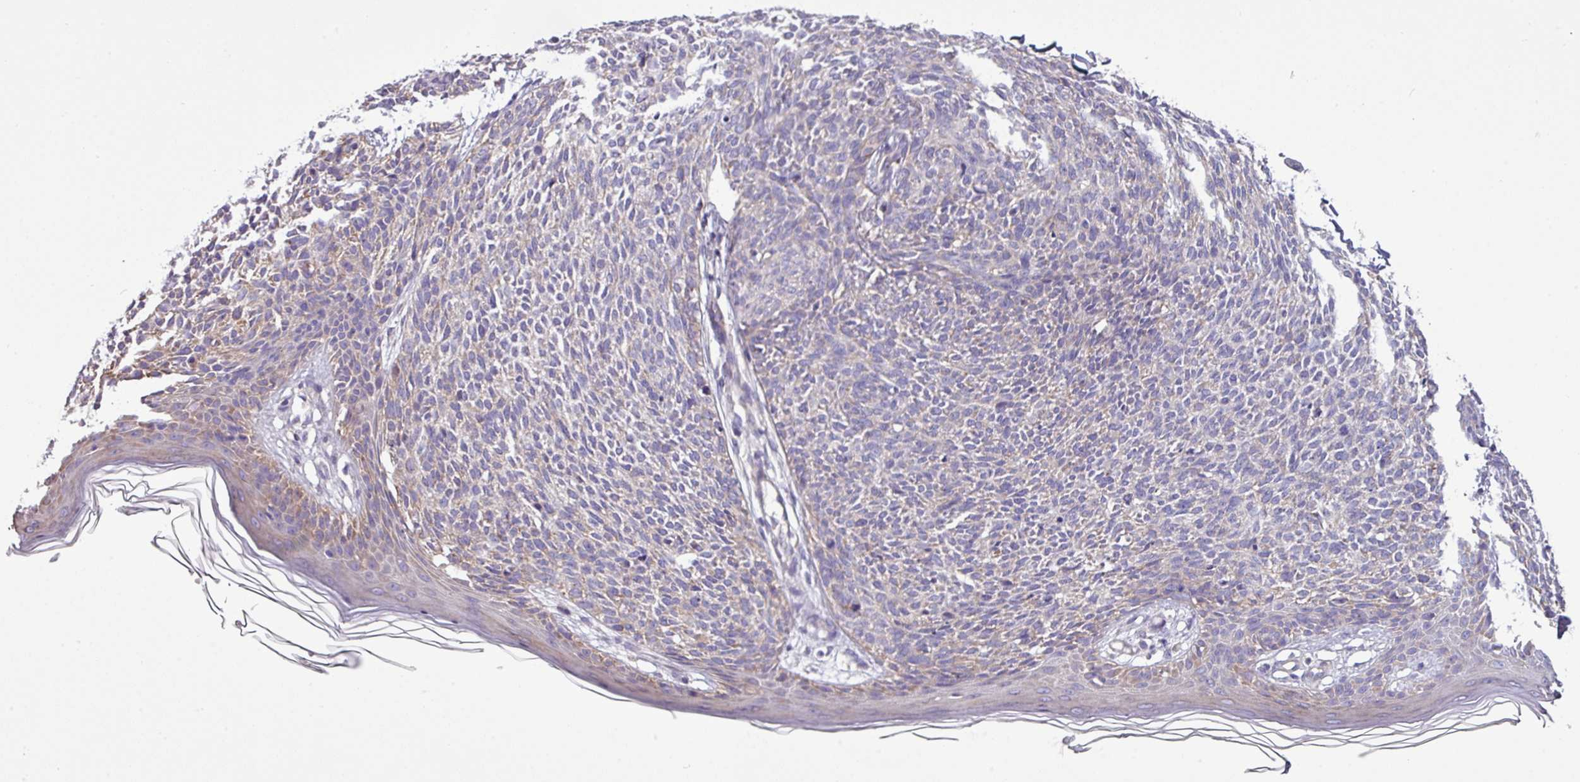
{"staining": {"intensity": "weak", "quantity": "<25%", "location": "cytoplasmic/membranous"}, "tissue": "skin cancer", "cell_type": "Tumor cells", "image_type": "cancer", "snomed": [{"axis": "morphology", "description": "Basal cell carcinoma"}, {"axis": "topography", "description": "Skin"}], "caption": "Skin cancer was stained to show a protein in brown. There is no significant positivity in tumor cells.", "gene": "AGAP5", "patient": {"sex": "female", "age": 66}}